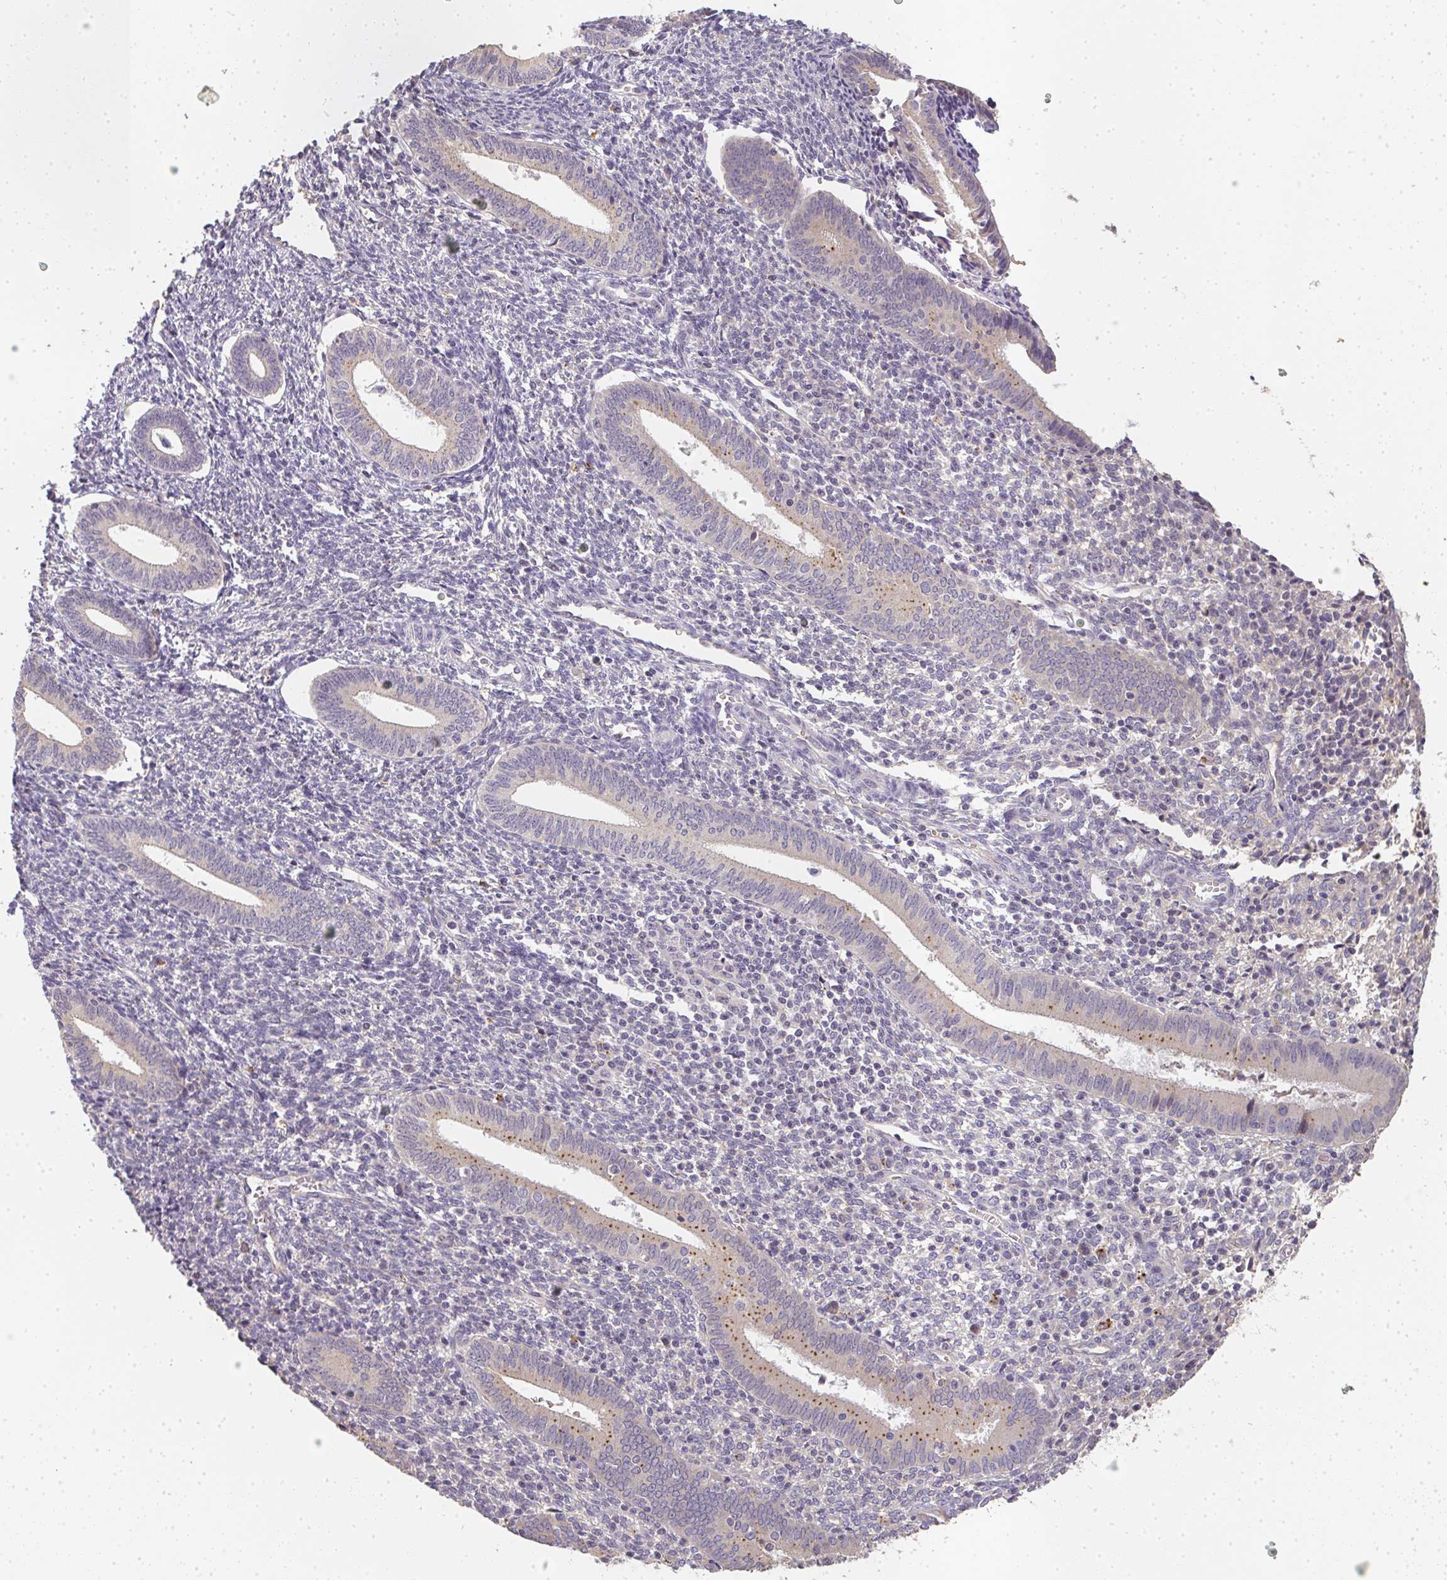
{"staining": {"intensity": "negative", "quantity": "none", "location": "none"}, "tissue": "endometrium", "cell_type": "Cells in endometrial stroma", "image_type": "normal", "snomed": [{"axis": "morphology", "description": "Normal tissue, NOS"}, {"axis": "topography", "description": "Endometrium"}], "caption": "IHC micrograph of benign human endometrium stained for a protein (brown), which shows no staining in cells in endometrial stroma. (Stains: DAB (3,3'-diaminobenzidine) IHC with hematoxylin counter stain, Microscopy: brightfield microscopy at high magnification).", "gene": "SLC35B3", "patient": {"sex": "female", "age": 41}}